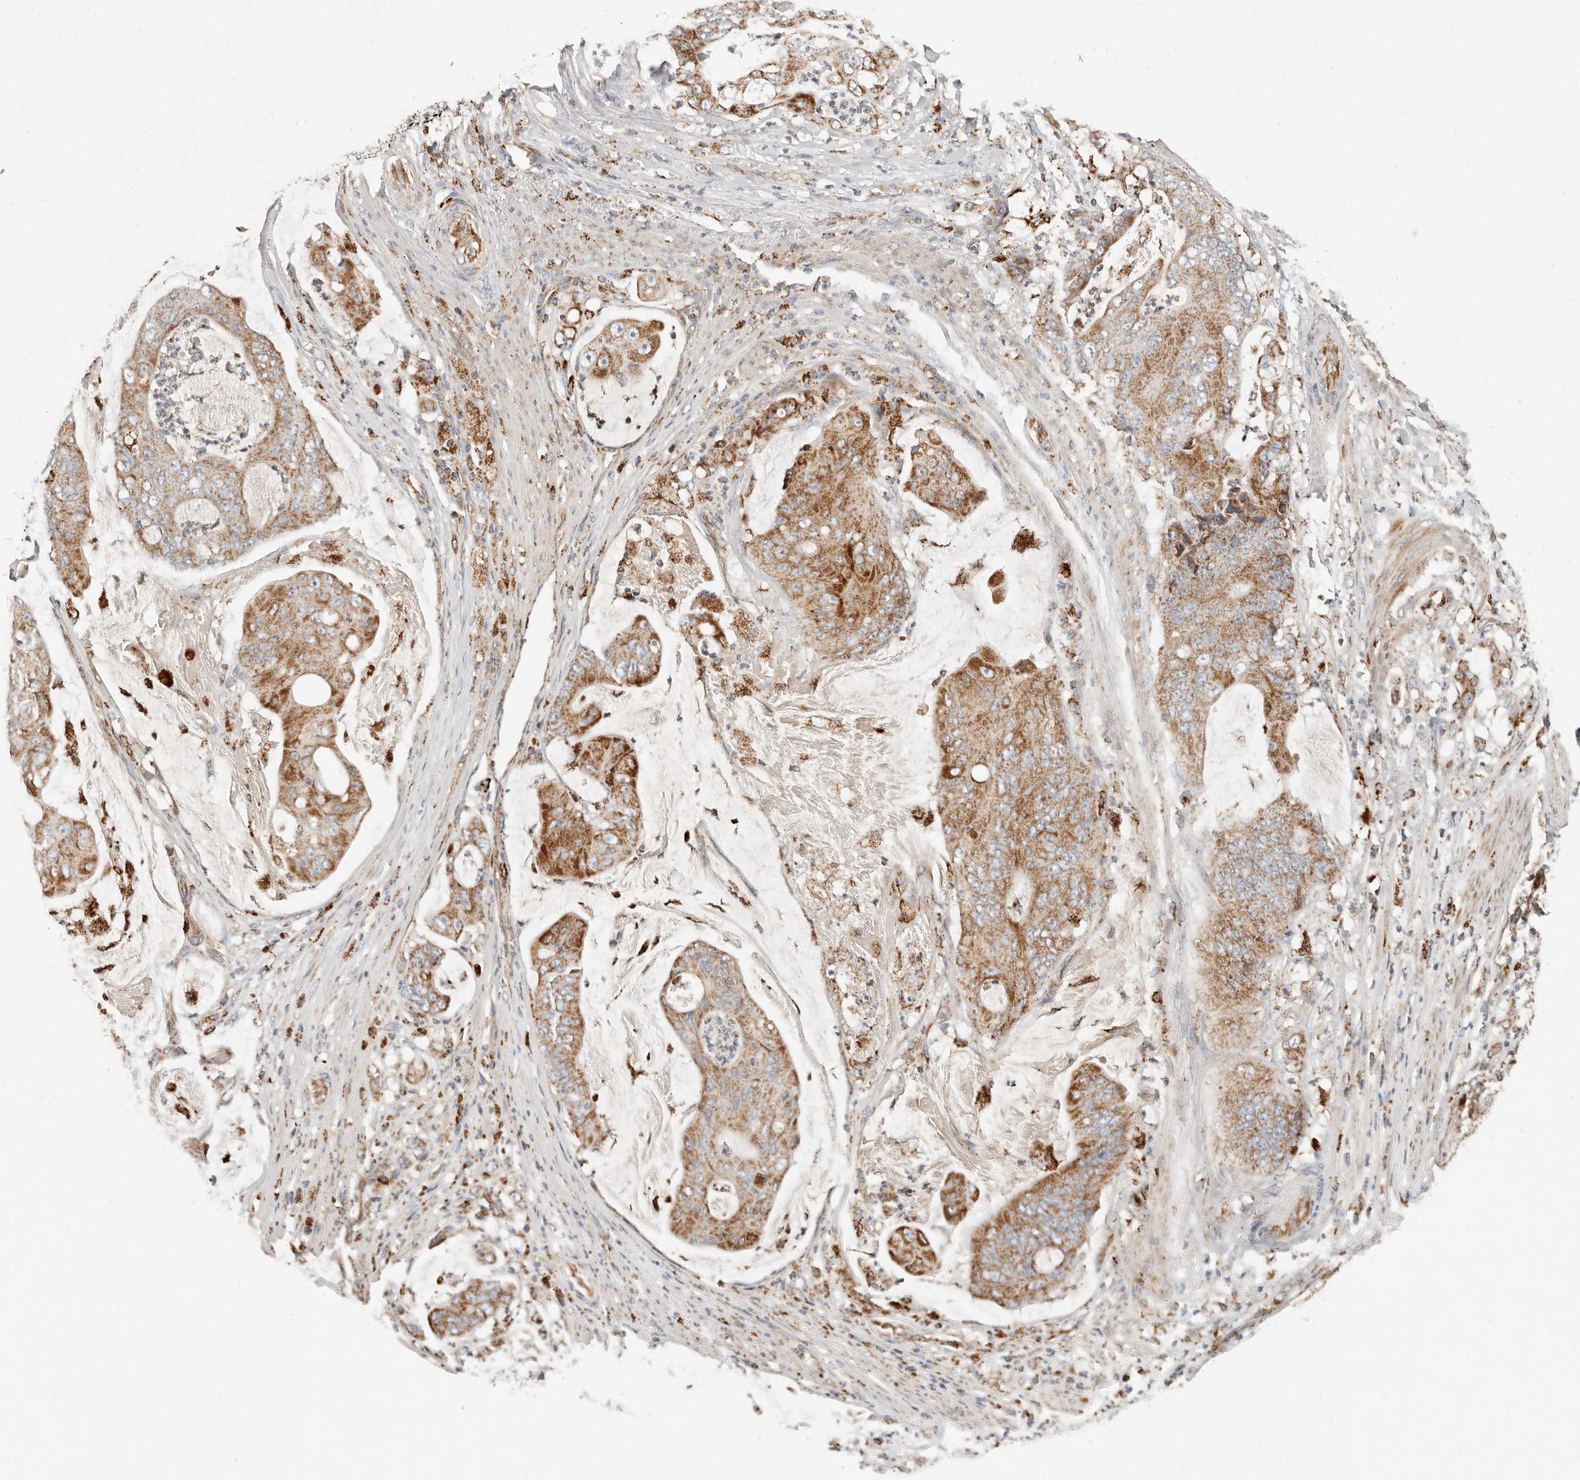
{"staining": {"intensity": "strong", "quantity": ">75%", "location": "cytoplasmic/membranous"}, "tissue": "stomach cancer", "cell_type": "Tumor cells", "image_type": "cancer", "snomed": [{"axis": "morphology", "description": "Adenocarcinoma, NOS"}, {"axis": "topography", "description": "Stomach"}], "caption": "Stomach cancer (adenocarcinoma) stained with a protein marker displays strong staining in tumor cells.", "gene": "ARHGEF10L", "patient": {"sex": "female", "age": 73}}